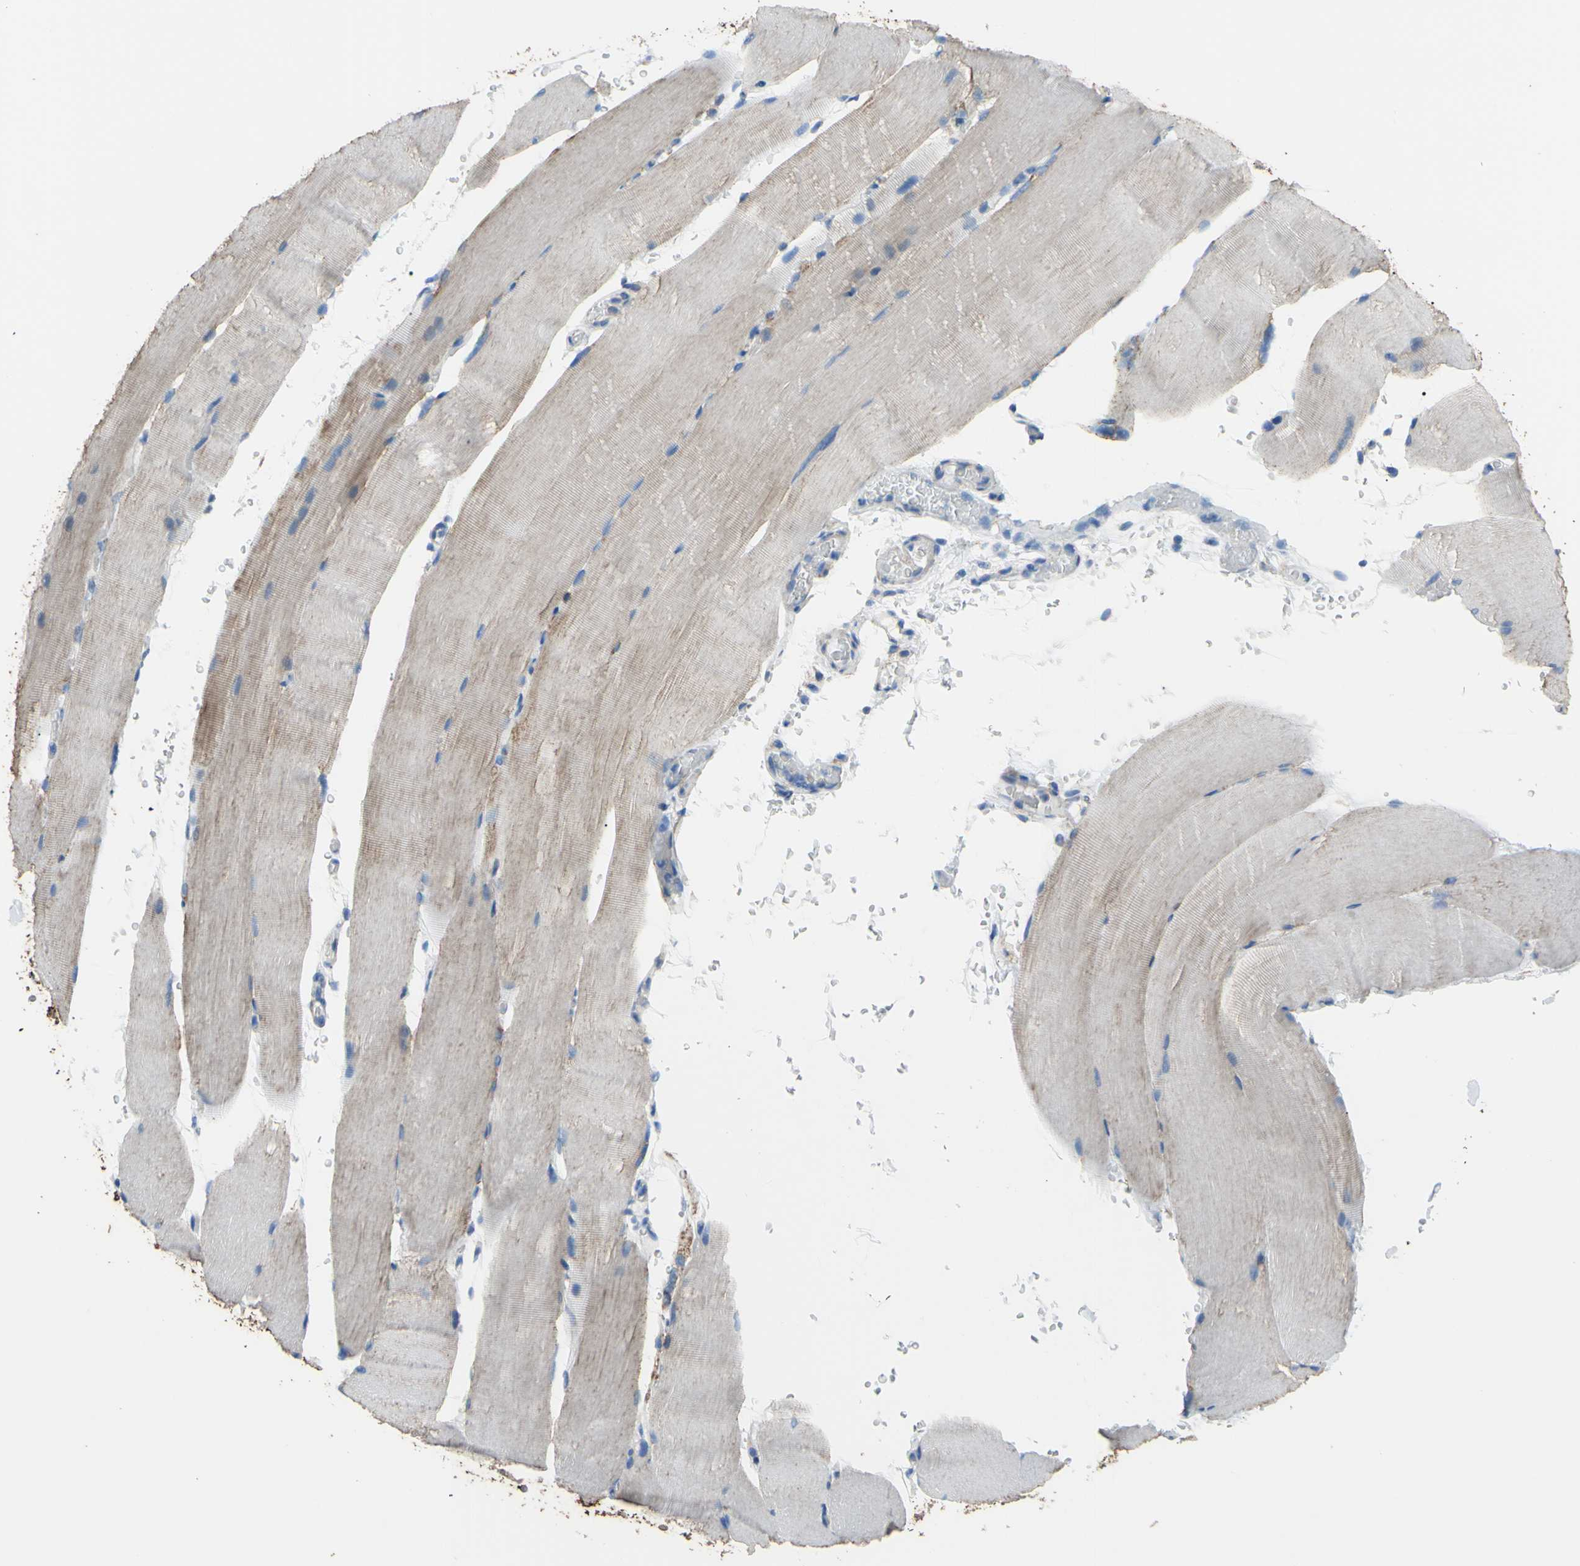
{"staining": {"intensity": "weak", "quantity": "25%-75%", "location": "cytoplasmic/membranous"}, "tissue": "skeletal muscle", "cell_type": "Myocytes", "image_type": "normal", "snomed": [{"axis": "morphology", "description": "Normal tissue, NOS"}, {"axis": "topography", "description": "Skeletal muscle"}, {"axis": "topography", "description": "Parathyroid gland"}], "caption": "Immunohistochemistry histopathology image of unremarkable skeletal muscle: skeletal muscle stained using immunohistochemistry (IHC) shows low levels of weak protein expression localized specifically in the cytoplasmic/membranous of myocytes, appearing as a cytoplasmic/membranous brown color.", "gene": "CMKLR2", "patient": {"sex": "female", "age": 37}}